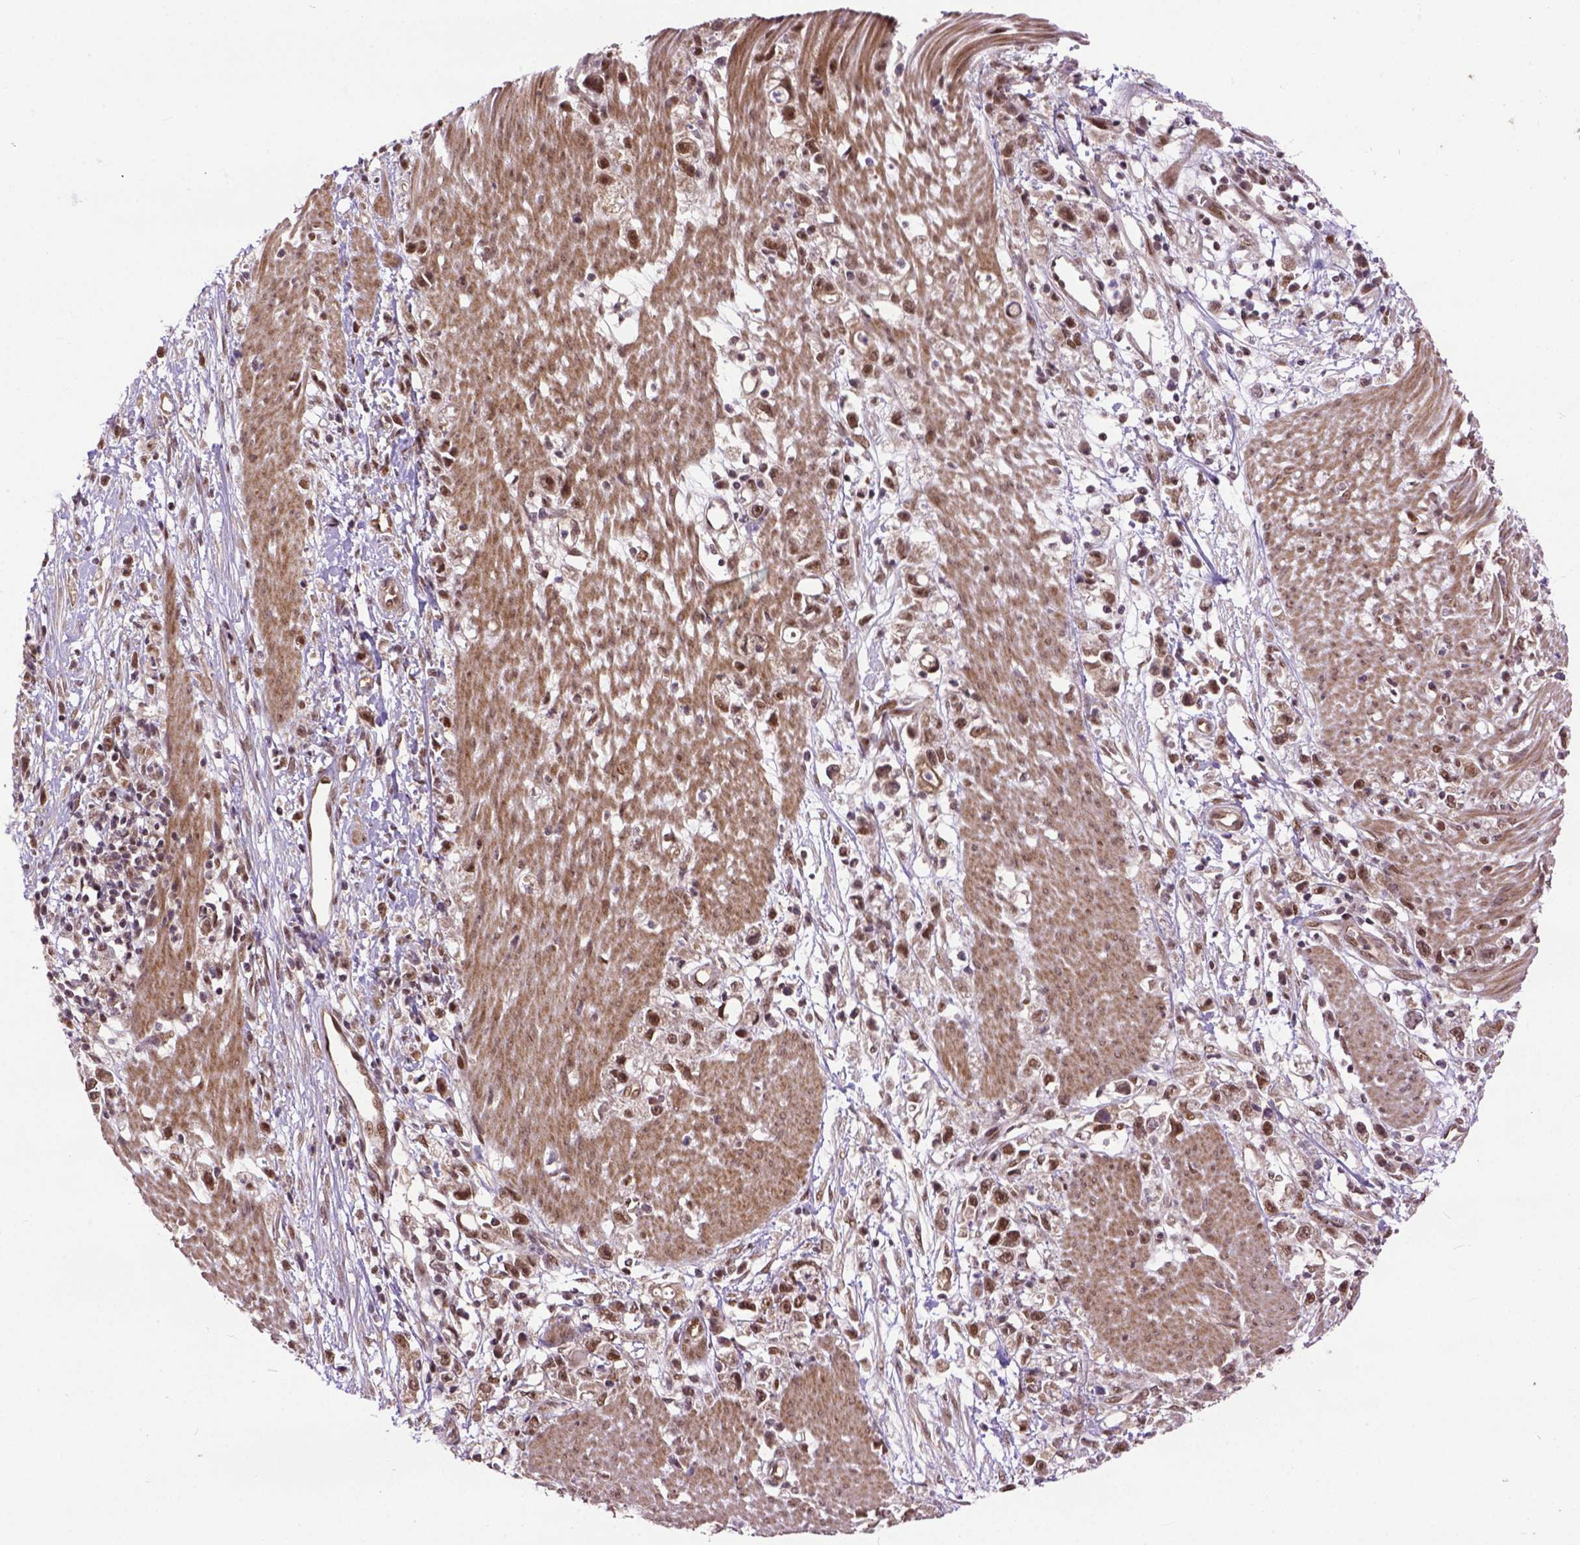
{"staining": {"intensity": "strong", "quantity": ">75%", "location": "nuclear"}, "tissue": "stomach cancer", "cell_type": "Tumor cells", "image_type": "cancer", "snomed": [{"axis": "morphology", "description": "Adenocarcinoma, NOS"}, {"axis": "topography", "description": "Stomach"}], "caption": "Immunohistochemical staining of stomach adenocarcinoma displays high levels of strong nuclear staining in approximately >75% of tumor cells.", "gene": "ZNF630", "patient": {"sex": "female", "age": 59}}